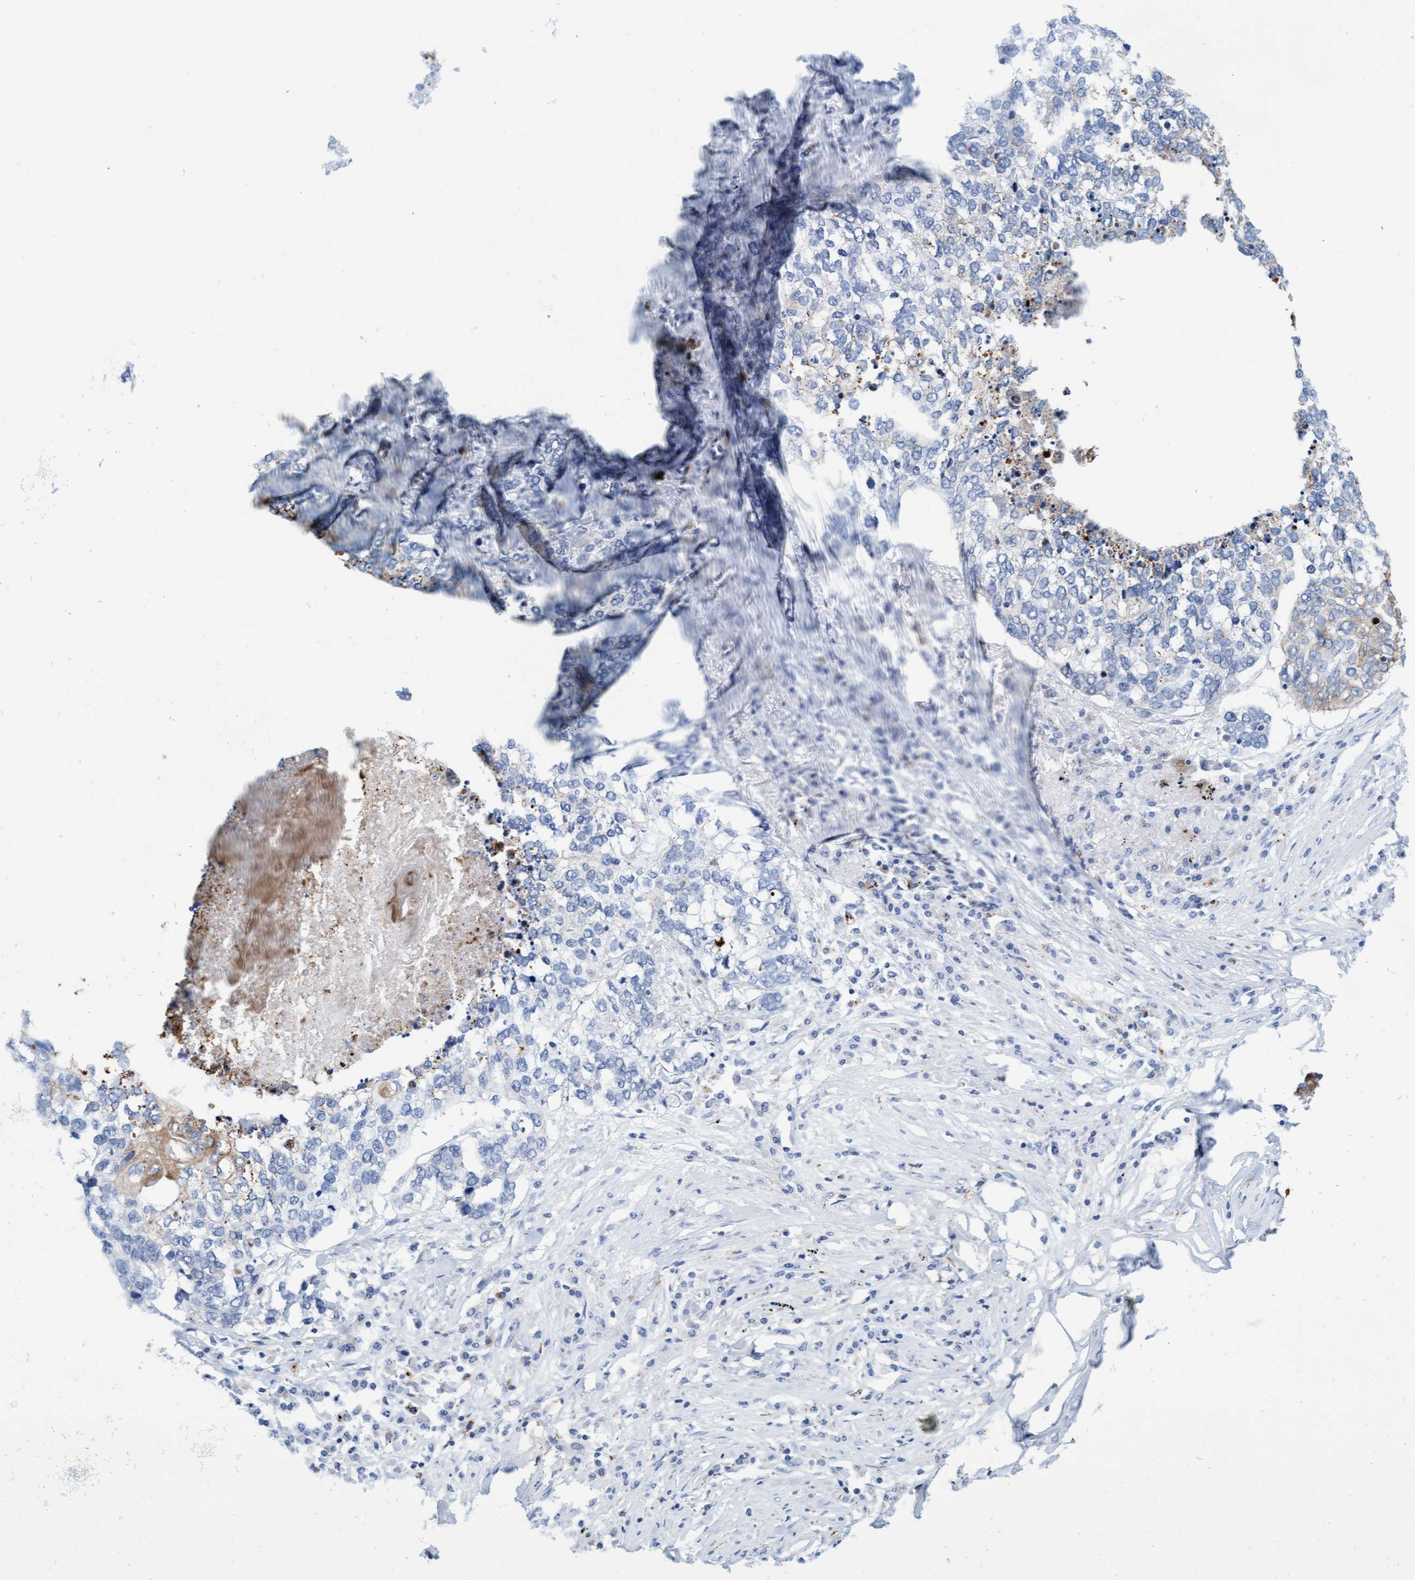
{"staining": {"intensity": "negative", "quantity": "none", "location": "none"}, "tissue": "lung cancer", "cell_type": "Tumor cells", "image_type": "cancer", "snomed": [{"axis": "morphology", "description": "Squamous cell carcinoma, NOS"}, {"axis": "topography", "description": "Lung"}], "caption": "Immunohistochemistry photomicrograph of neoplastic tissue: squamous cell carcinoma (lung) stained with DAB reveals no significant protein staining in tumor cells.", "gene": "SGSH", "patient": {"sex": "female", "age": 63}}